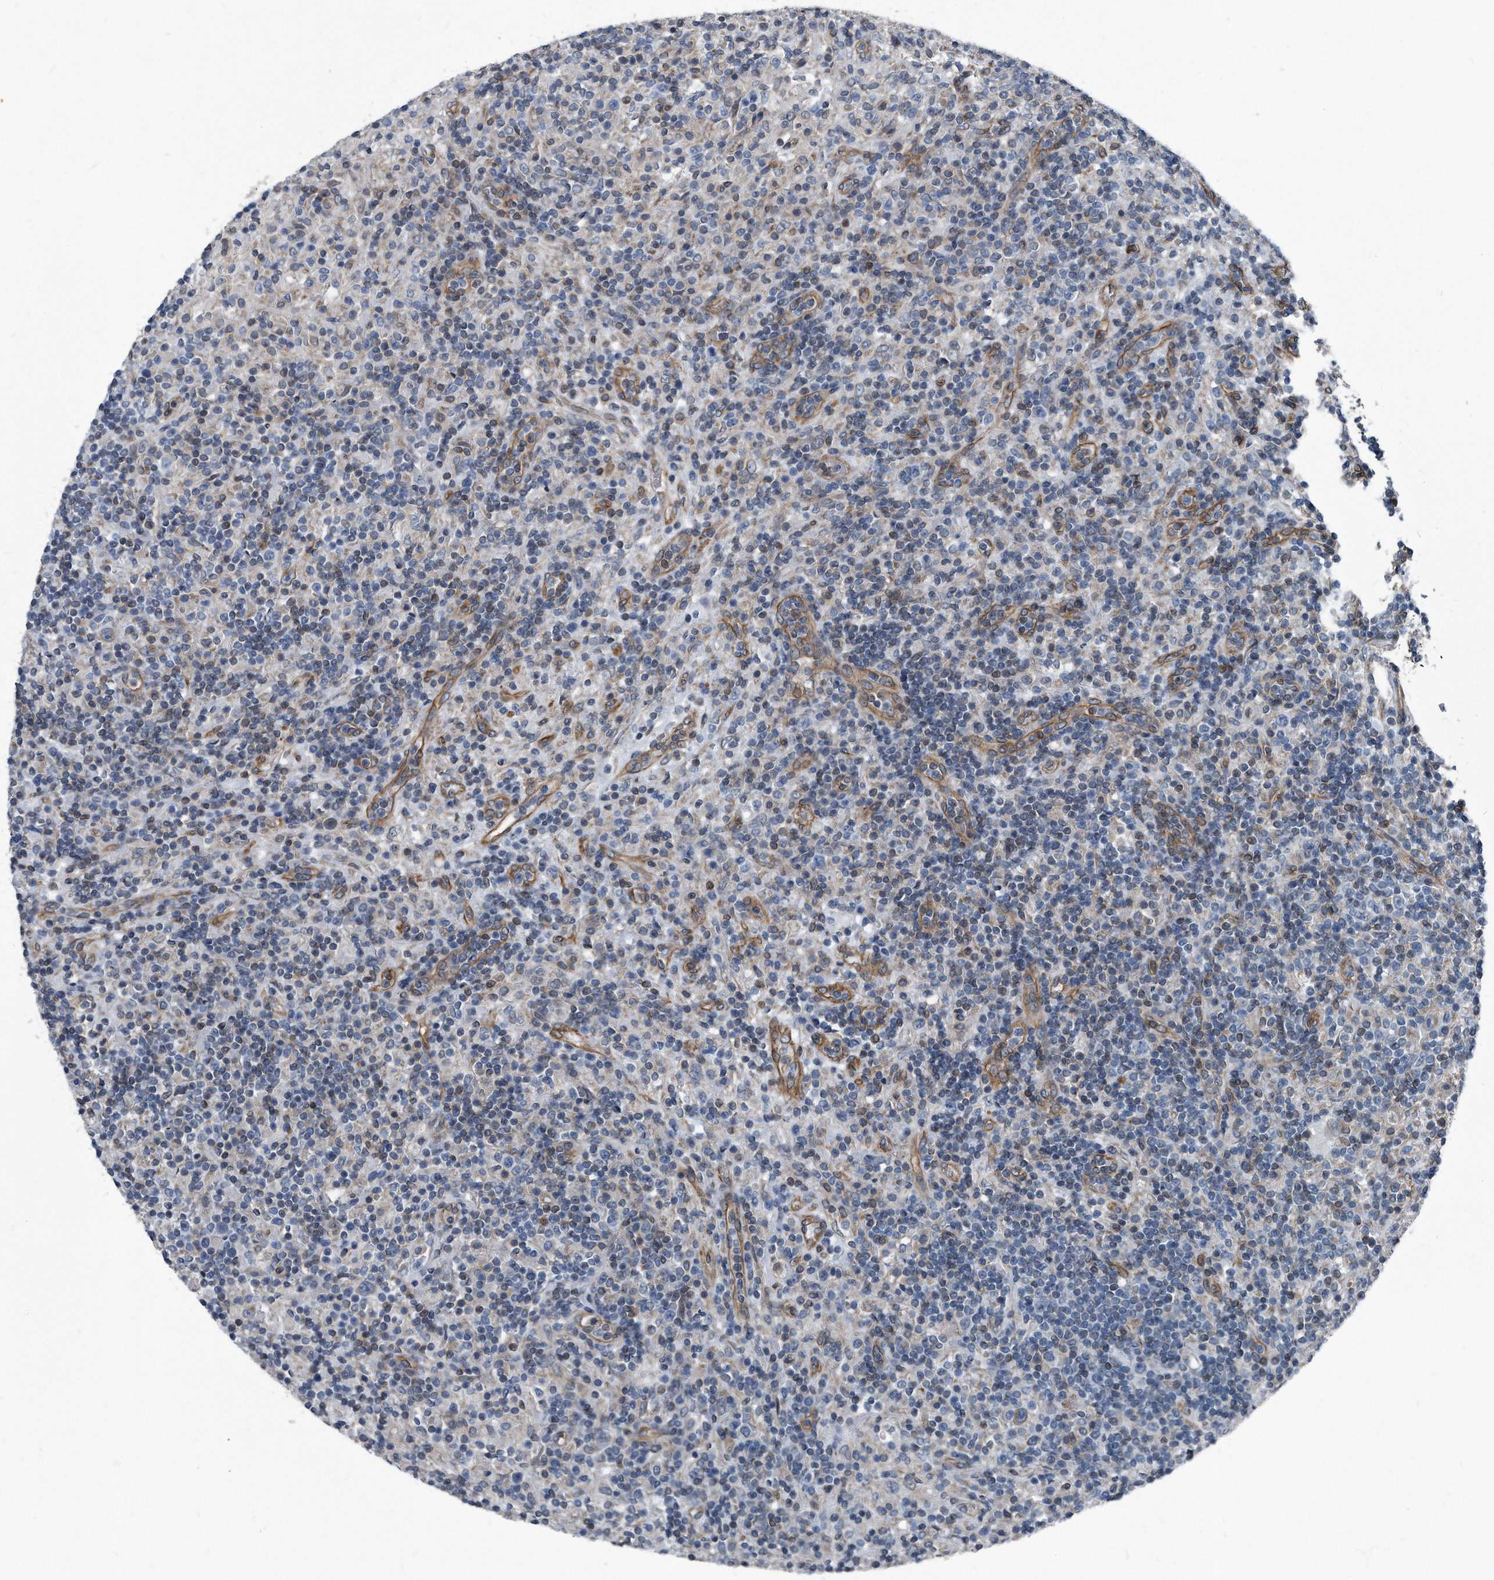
{"staining": {"intensity": "weak", "quantity": "25%-75%", "location": "cytoplasmic/membranous"}, "tissue": "lymphoma", "cell_type": "Tumor cells", "image_type": "cancer", "snomed": [{"axis": "morphology", "description": "Hodgkin's disease, NOS"}, {"axis": "topography", "description": "Lymph node"}], "caption": "Approximately 25%-75% of tumor cells in human Hodgkin's disease demonstrate weak cytoplasmic/membranous protein staining as visualized by brown immunohistochemical staining.", "gene": "PLEC", "patient": {"sex": "male", "age": 70}}